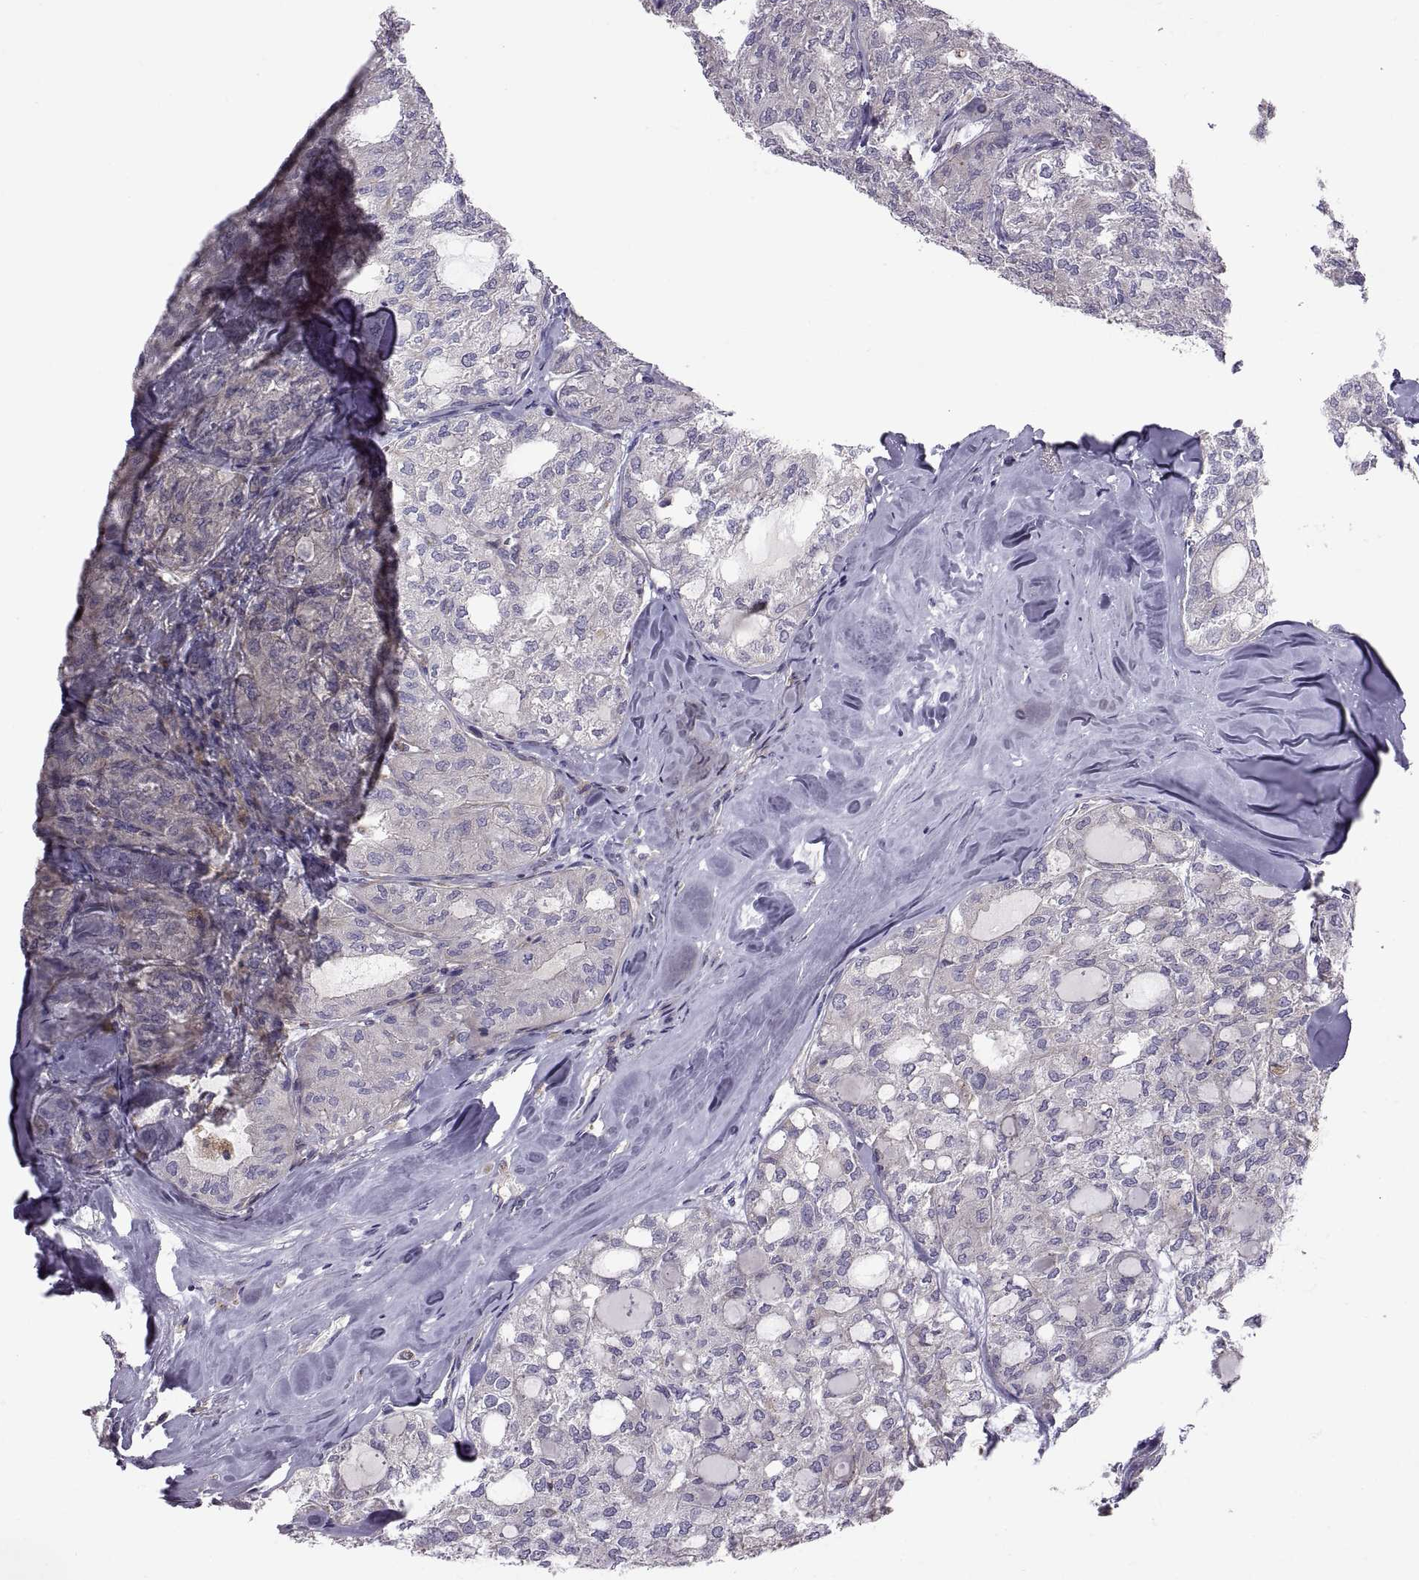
{"staining": {"intensity": "negative", "quantity": "none", "location": "none"}, "tissue": "thyroid cancer", "cell_type": "Tumor cells", "image_type": "cancer", "snomed": [{"axis": "morphology", "description": "Follicular adenoma carcinoma, NOS"}, {"axis": "topography", "description": "Thyroid gland"}], "caption": "High magnification brightfield microscopy of thyroid cancer (follicular adenoma carcinoma) stained with DAB (3,3'-diaminobenzidine) (brown) and counterstained with hematoxylin (blue): tumor cells show no significant staining.", "gene": "ARSL", "patient": {"sex": "male", "age": 75}}